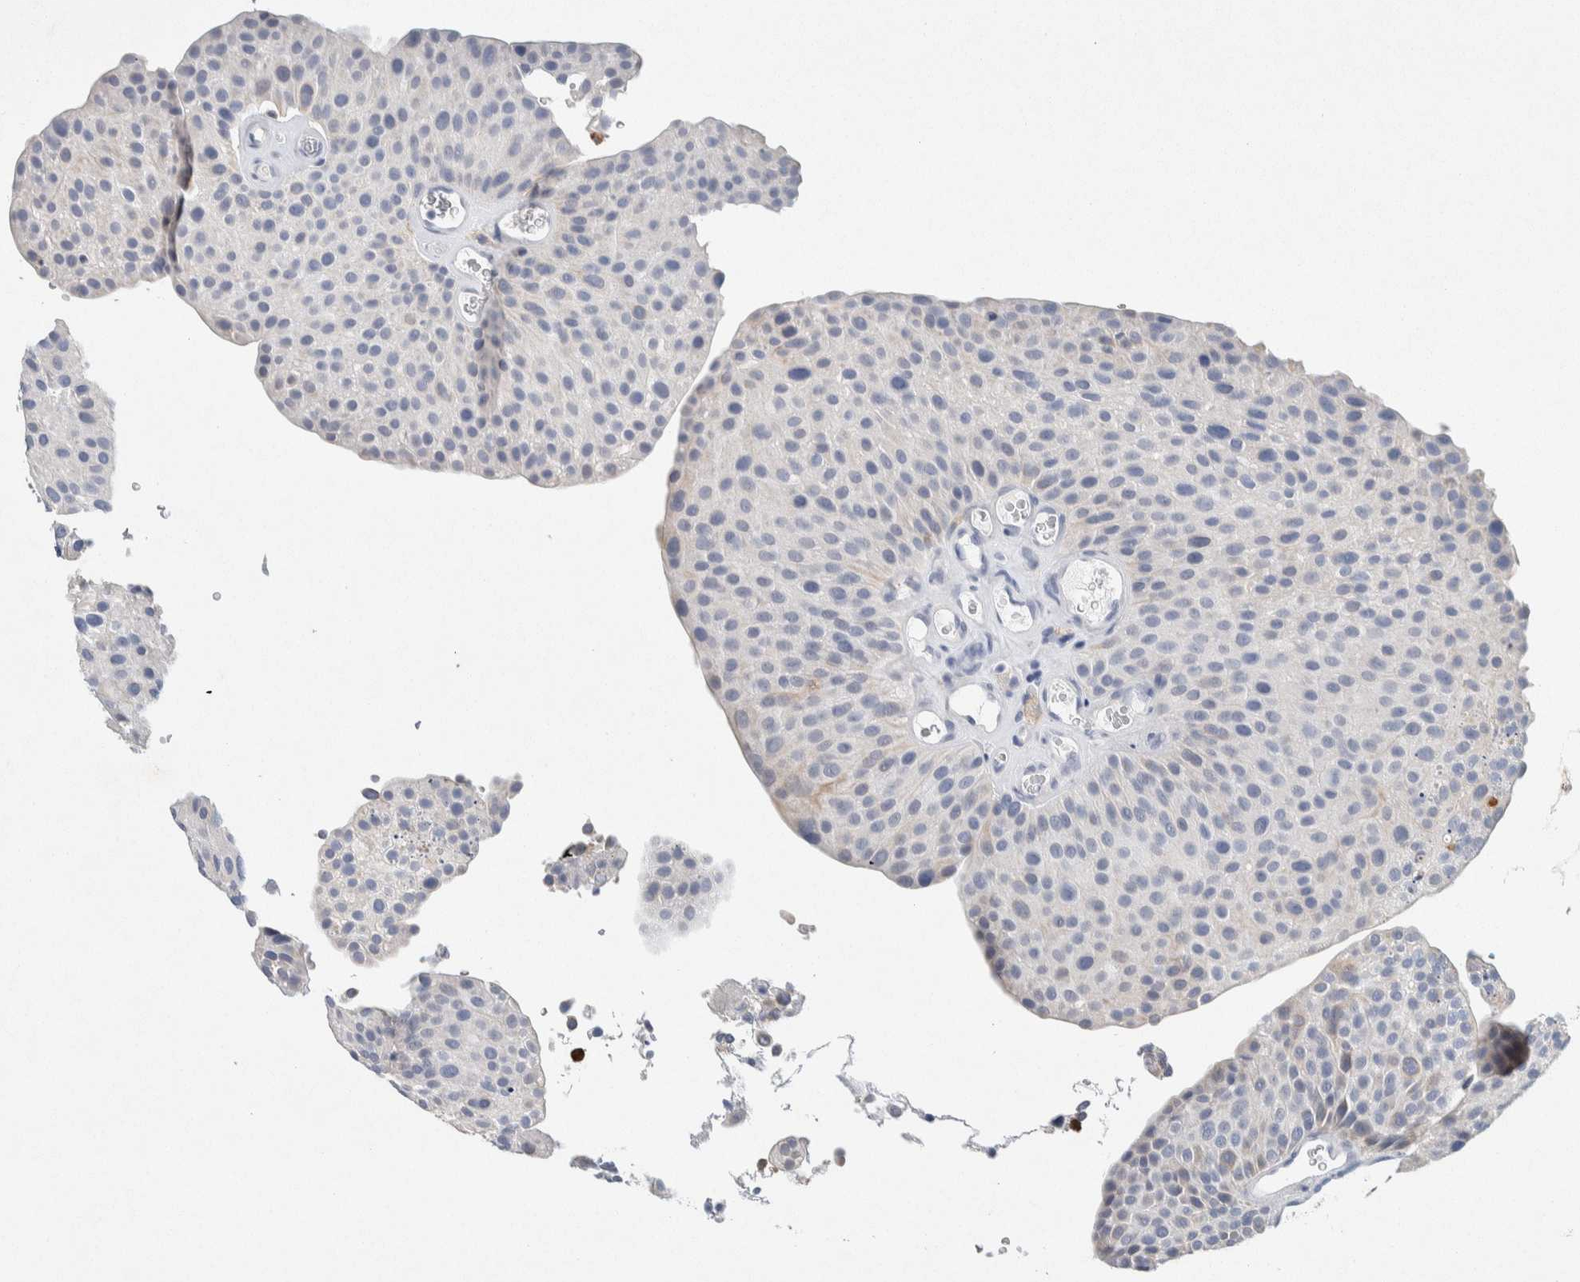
{"staining": {"intensity": "negative", "quantity": "none", "location": "none"}, "tissue": "urothelial cancer", "cell_type": "Tumor cells", "image_type": "cancer", "snomed": [{"axis": "morphology", "description": "Urothelial carcinoma, Low grade"}, {"axis": "topography", "description": "Smooth muscle"}, {"axis": "topography", "description": "Urinary bladder"}], "caption": "There is no significant staining in tumor cells of urothelial cancer.", "gene": "NCF2", "patient": {"sex": "male", "age": 60}}